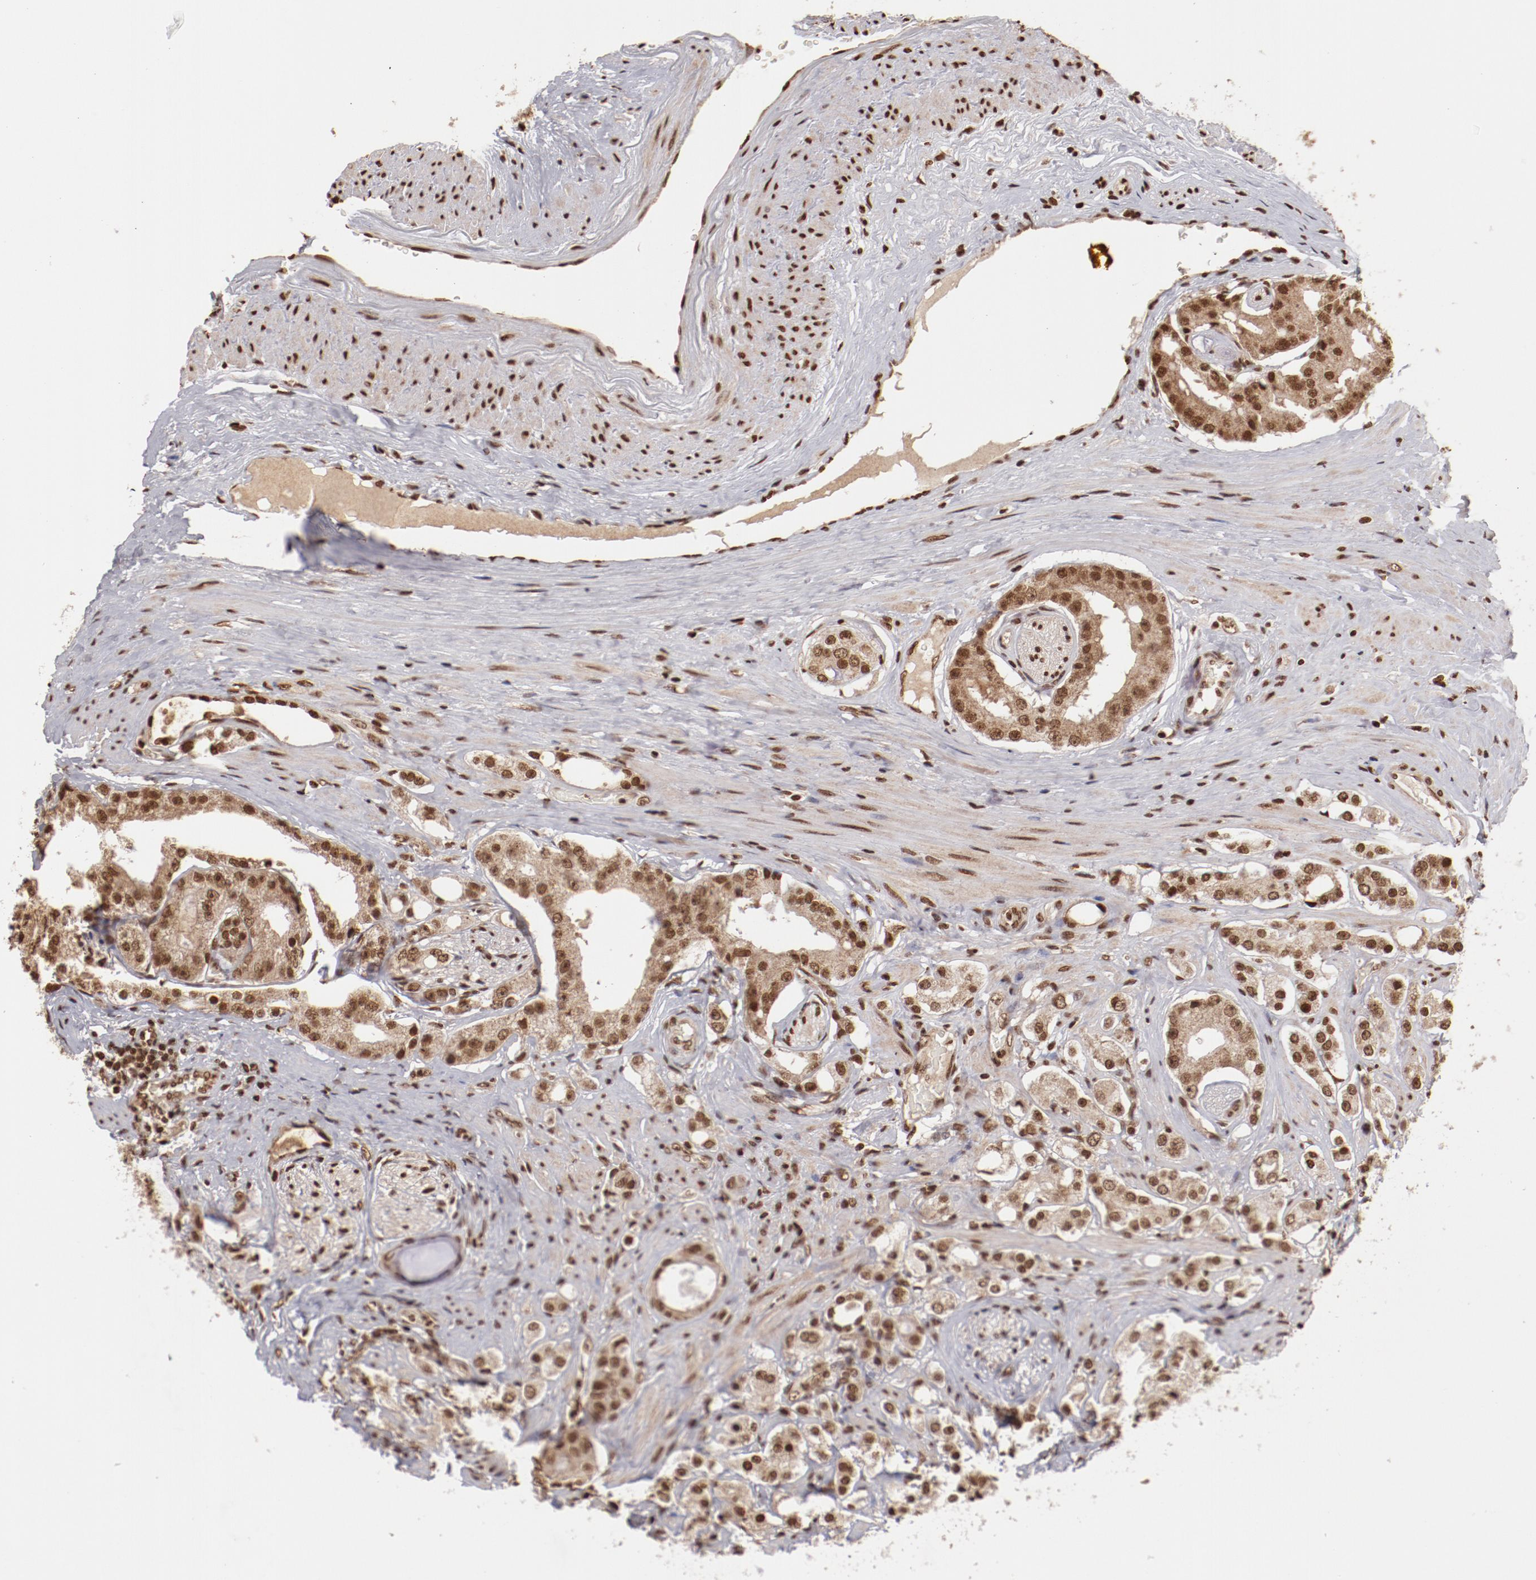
{"staining": {"intensity": "moderate", "quantity": ">75%", "location": "nuclear"}, "tissue": "prostate cancer", "cell_type": "Tumor cells", "image_type": "cancer", "snomed": [{"axis": "morphology", "description": "Adenocarcinoma, High grade"}, {"axis": "topography", "description": "Prostate"}], "caption": "Immunohistochemistry photomicrograph of human prostate cancer stained for a protein (brown), which shows medium levels of moderate nuclear expression in approximately >75% of tumor cells.", "gene": "ABL2", "patient": {"sex": "male", "age": 68}}